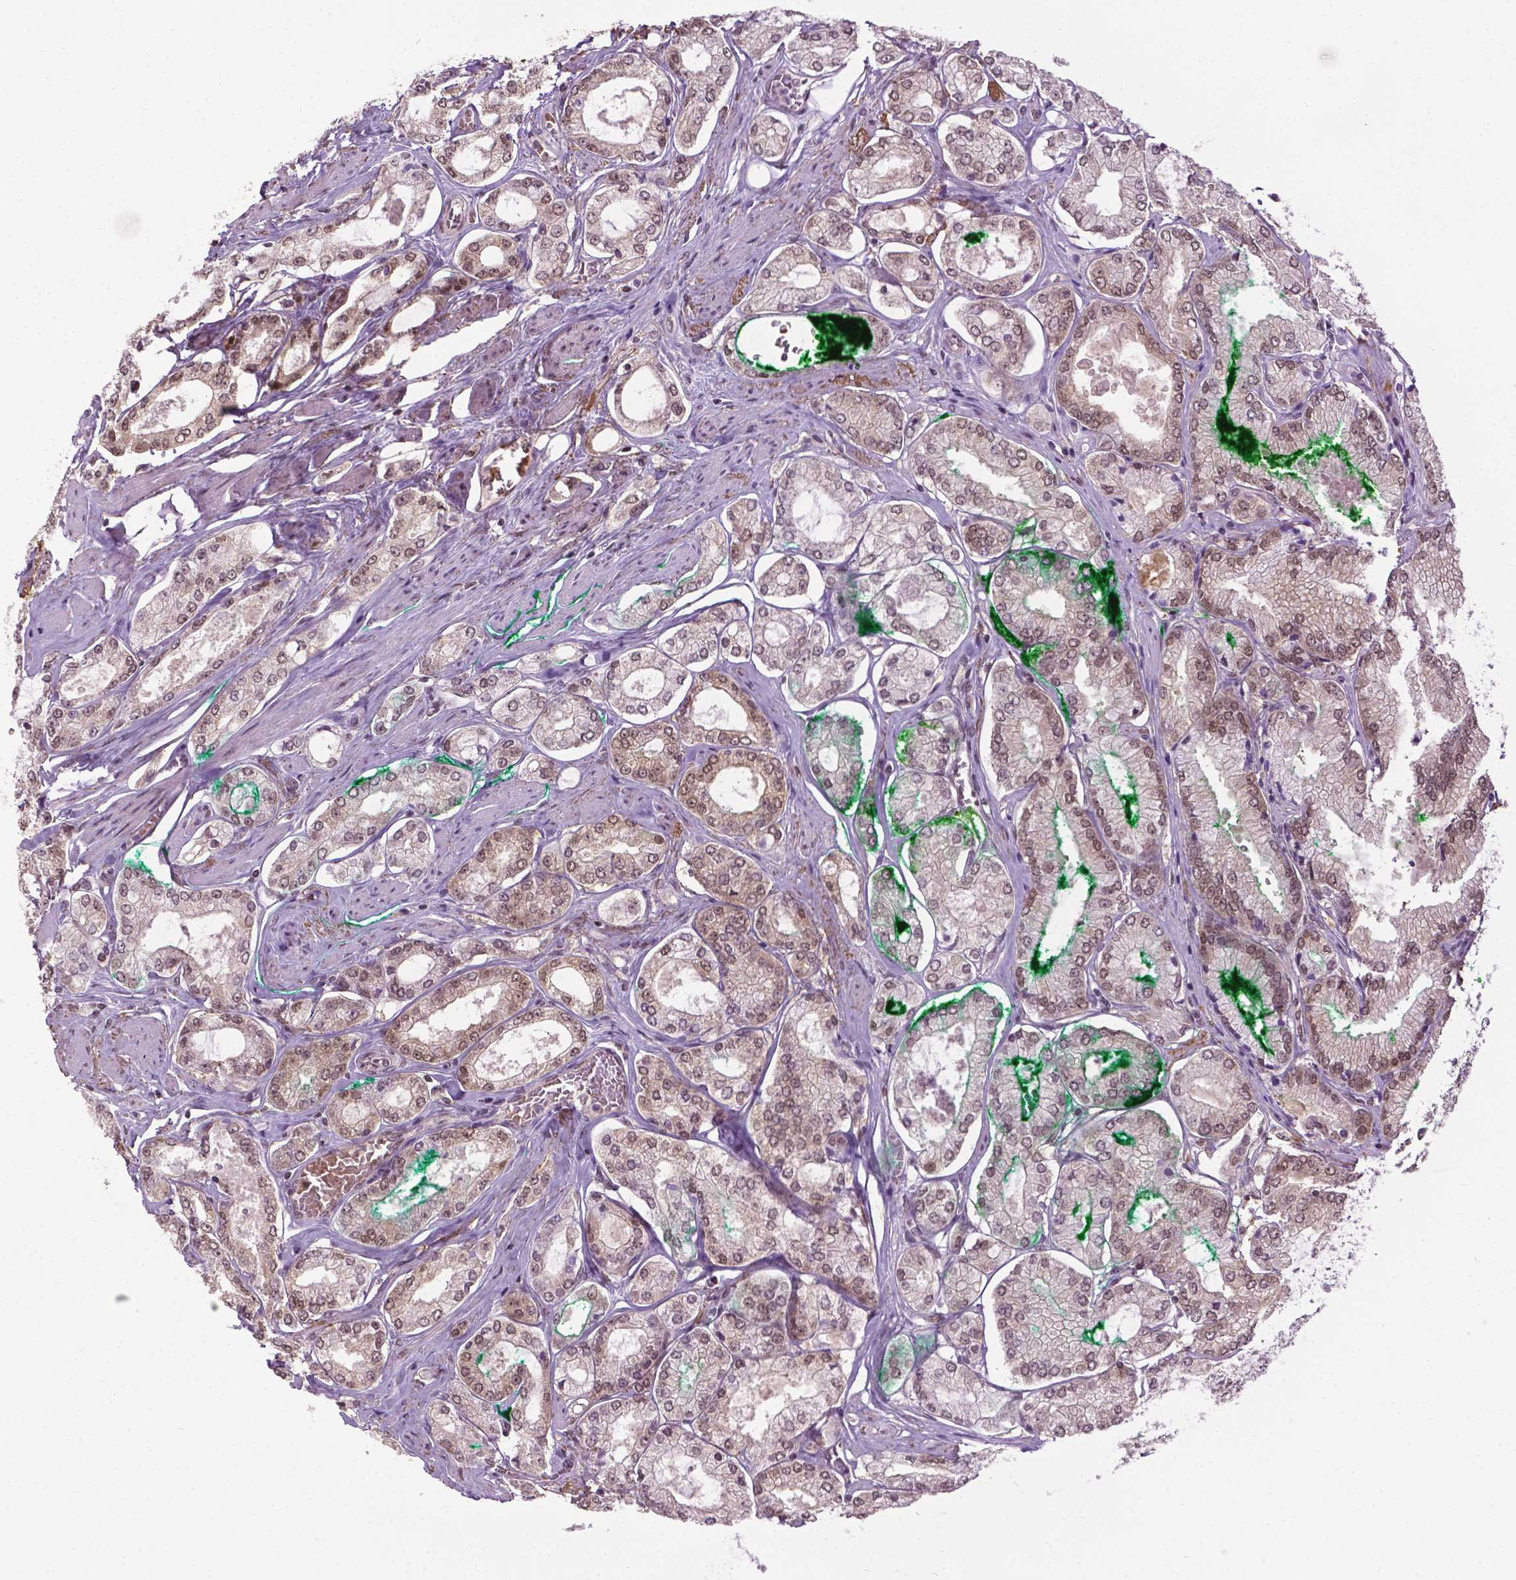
{"staining": {"intensity": "moderate", "quantity": "25%-75%", "location": "nuclear"}, "tissue": "prostate cancer", "cell_type": "Tumor cells", "image_type": "cancer", "snomed": [{"axis": "morphology", "description": "Adenocarcinoma, High grade"}, {"axis": "topography", "description": "Prostate"}], "caption": "Tumor cells display medium levels of moderate nuclear positivity in approximately 25%-75% of cells in prostate adenocarcinoma (high-grade).", "gene": "UBQLN4", "patient": {"sex": "male", "age": 68}}